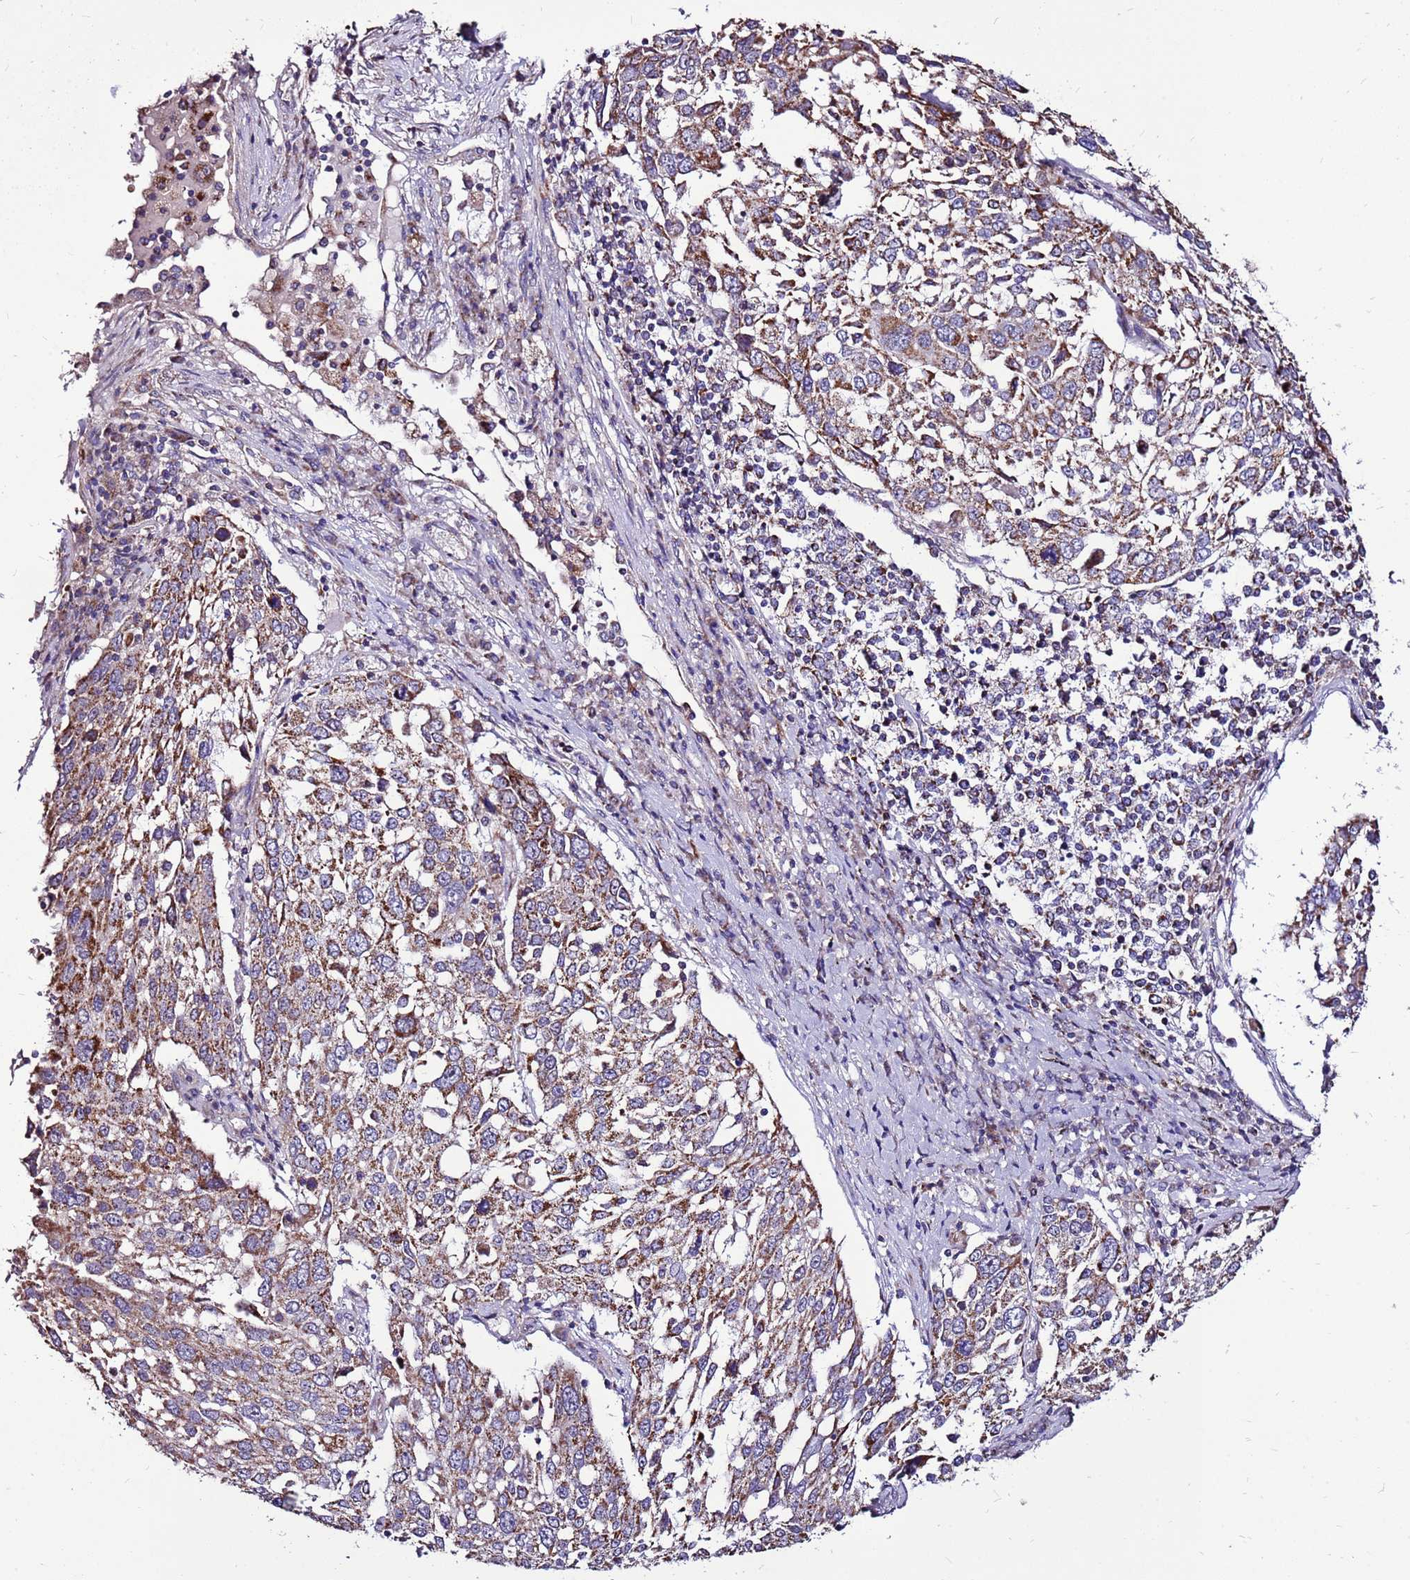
{"staining": {"intensity": "moderate", "quantity": ">75%", "location": "cytoplasmic/membranous"}, "tissue": "lung cancer", "cell_type": "Tumor cells", "image_type": "cancer", "snomed": [{"axis": "morphology", "description": "Squamous cell carcinoma, NOS"}, {"axis": "topography", "description": "Lung"}], "caption": "Immunohistochemistry (IHC) (DAB (3,3'-diaminobenzidine)) staining of lung cancer exhibits moderate cytoplasmic/membranous protein expression in approximately >75% of tumor cells. The protein is stained brown, and the nuclei are stained in blue (DAB (3,3'-diaminobenzidine) IHC with brightfield microscopy, high magnification).", "gene": "SPSB3", "patient": {"sex": "male", "age": 65}}